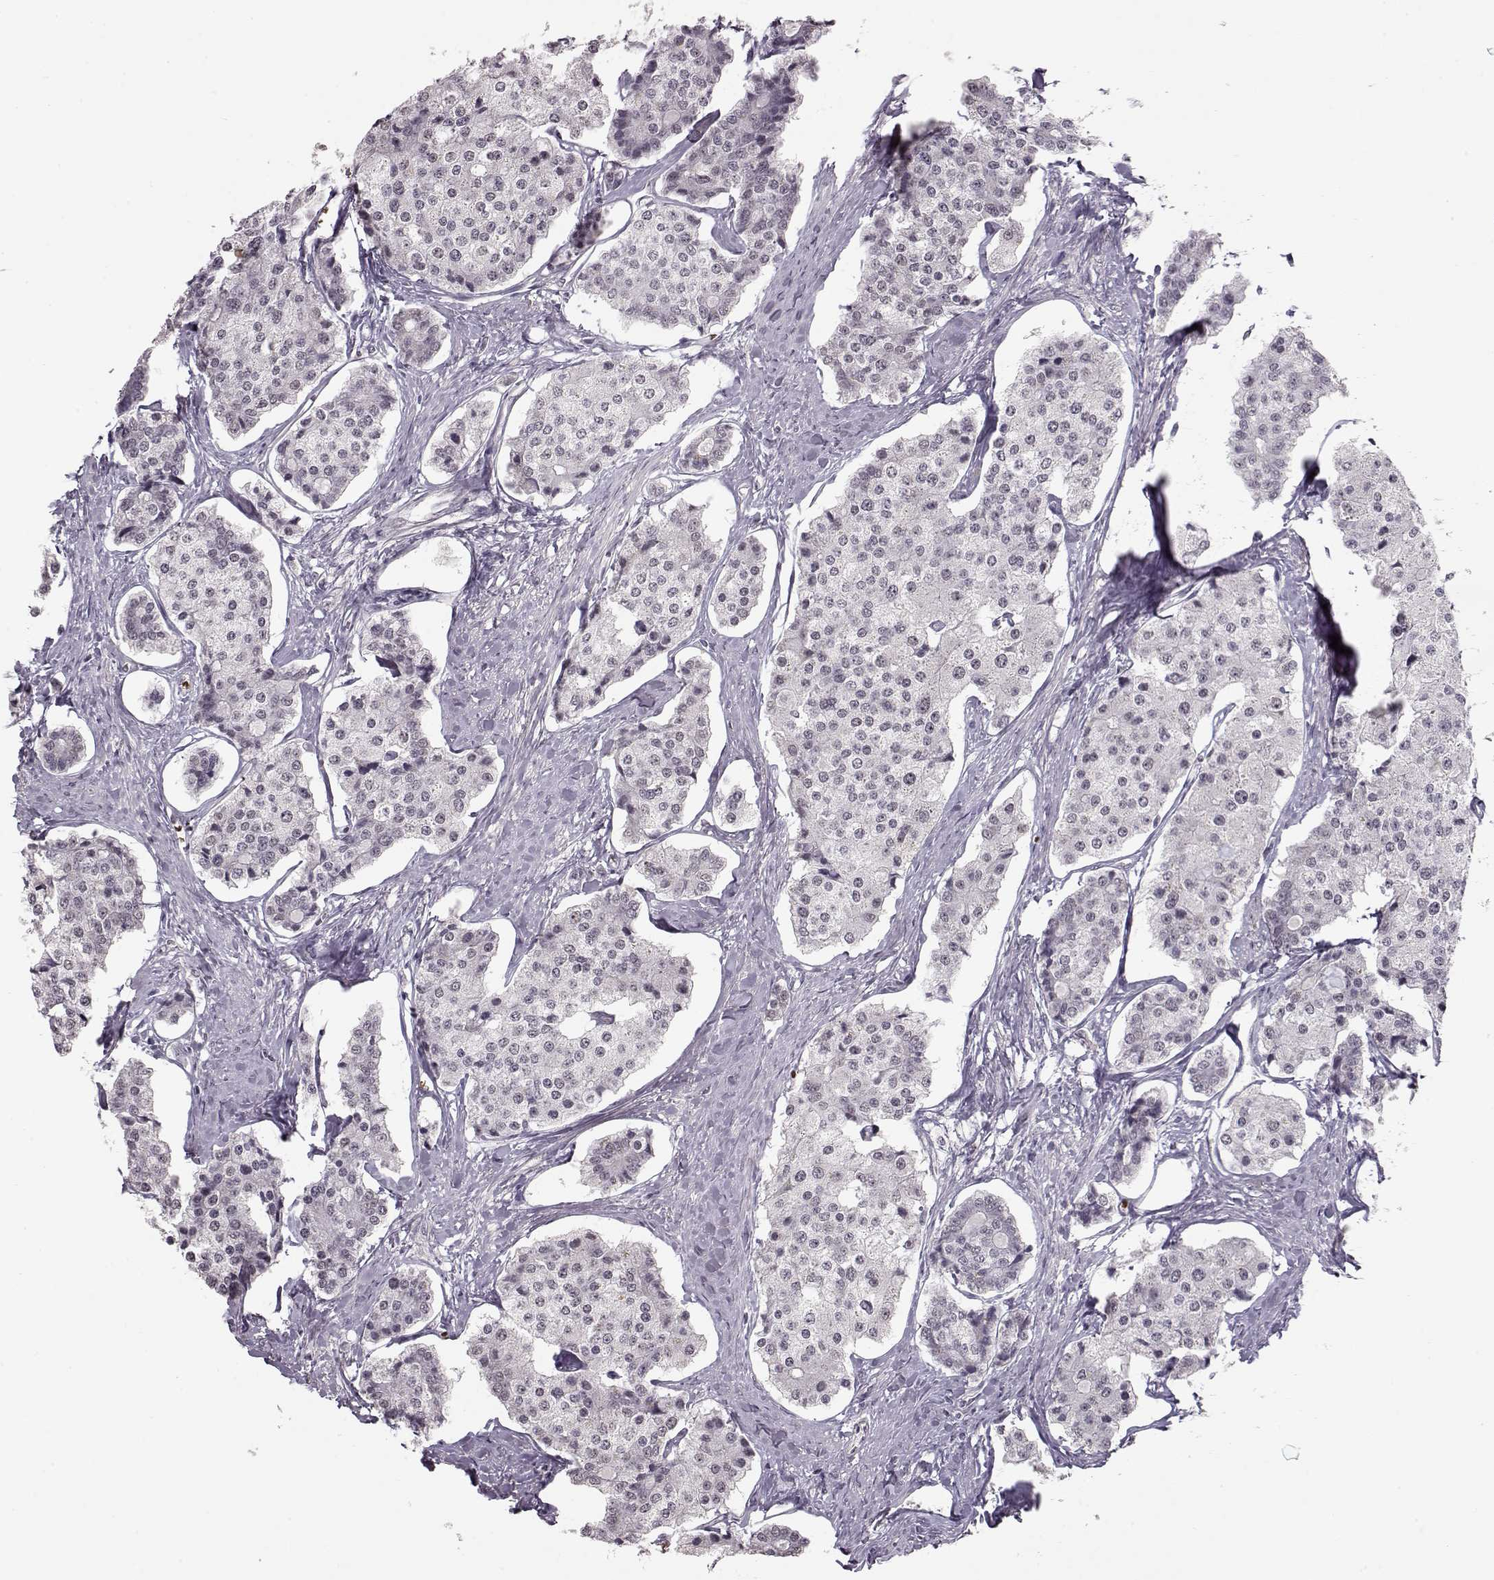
{"staining": {"intensity": "negative", "quantity": "none", "location": "none"}, "tissue": "carcinoid", "cell_type": "Tumor cells", "image_type": "cancer", "snomed": [{"axis": "morphology", "description": "Carcinoid, malignant, NOS"}, {"axis": "topography", "description": "Small intestine"}], "caption": "Carcinoid was stained to show a protein in brown. There is no significant expression in tumor cells.", "gene": "PCP4", "patient": {"sex": "female", "age": 65}}